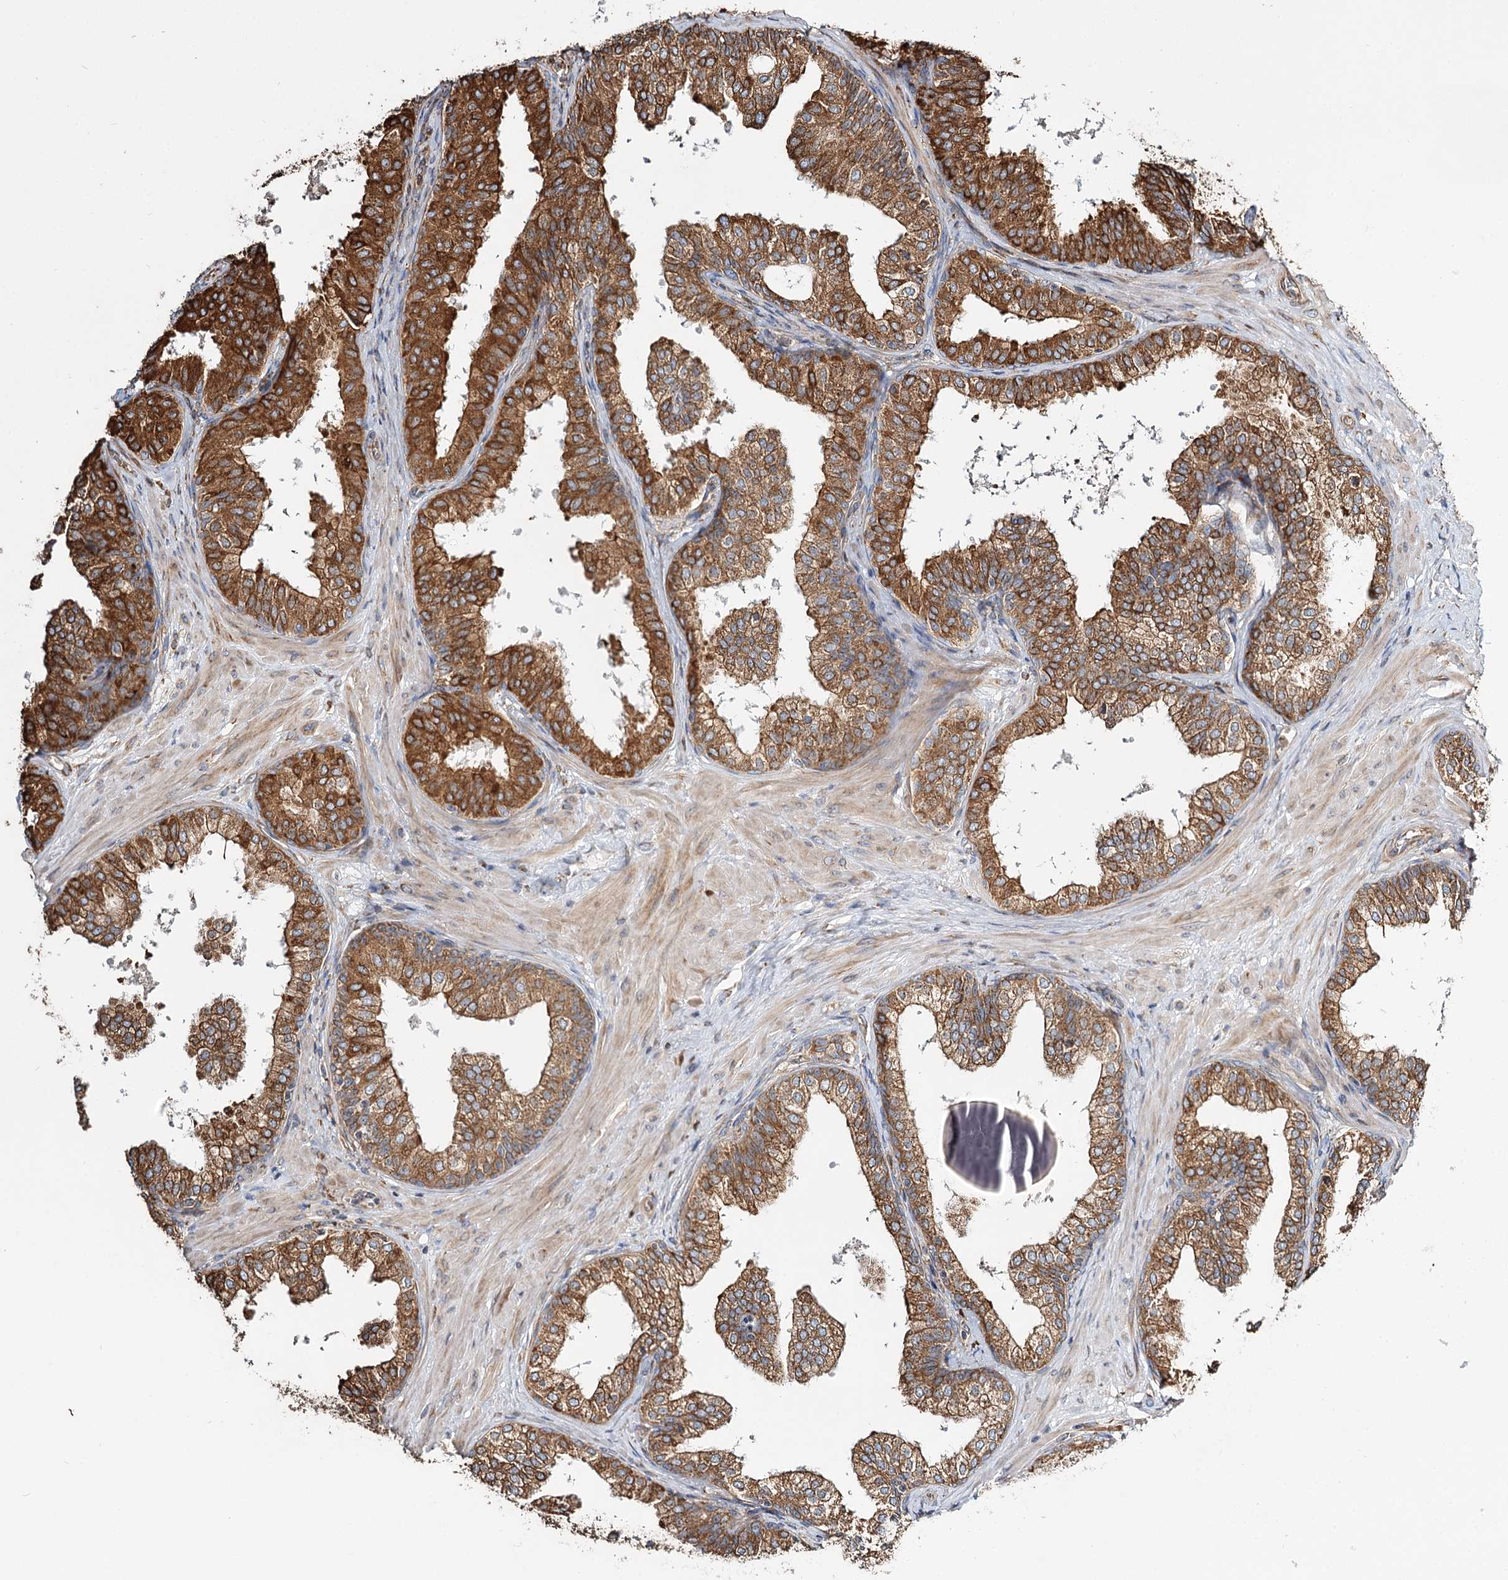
{"staining": {"intensity": "strong", "quantity": ">75%", "location": "cytoplasmic/membranous"}, "tissue": "prostate", "cell_type": "Glandular cells", "image_type": "normal", "snomed": [{"axis": "morphology", "description": "Normal tissue, NOS"}, {"axis": "topography", "description": "Prostate"}], "caption": "Immunohistochemistry histopathology image of benign prostate stained for a protein (brown), which shows high levels of strong cytoplasmic/membranous positivity in about >75% of glandular cells.", "gene": "TAS1R1", "patient": {"sex": "male", "age": 60}}